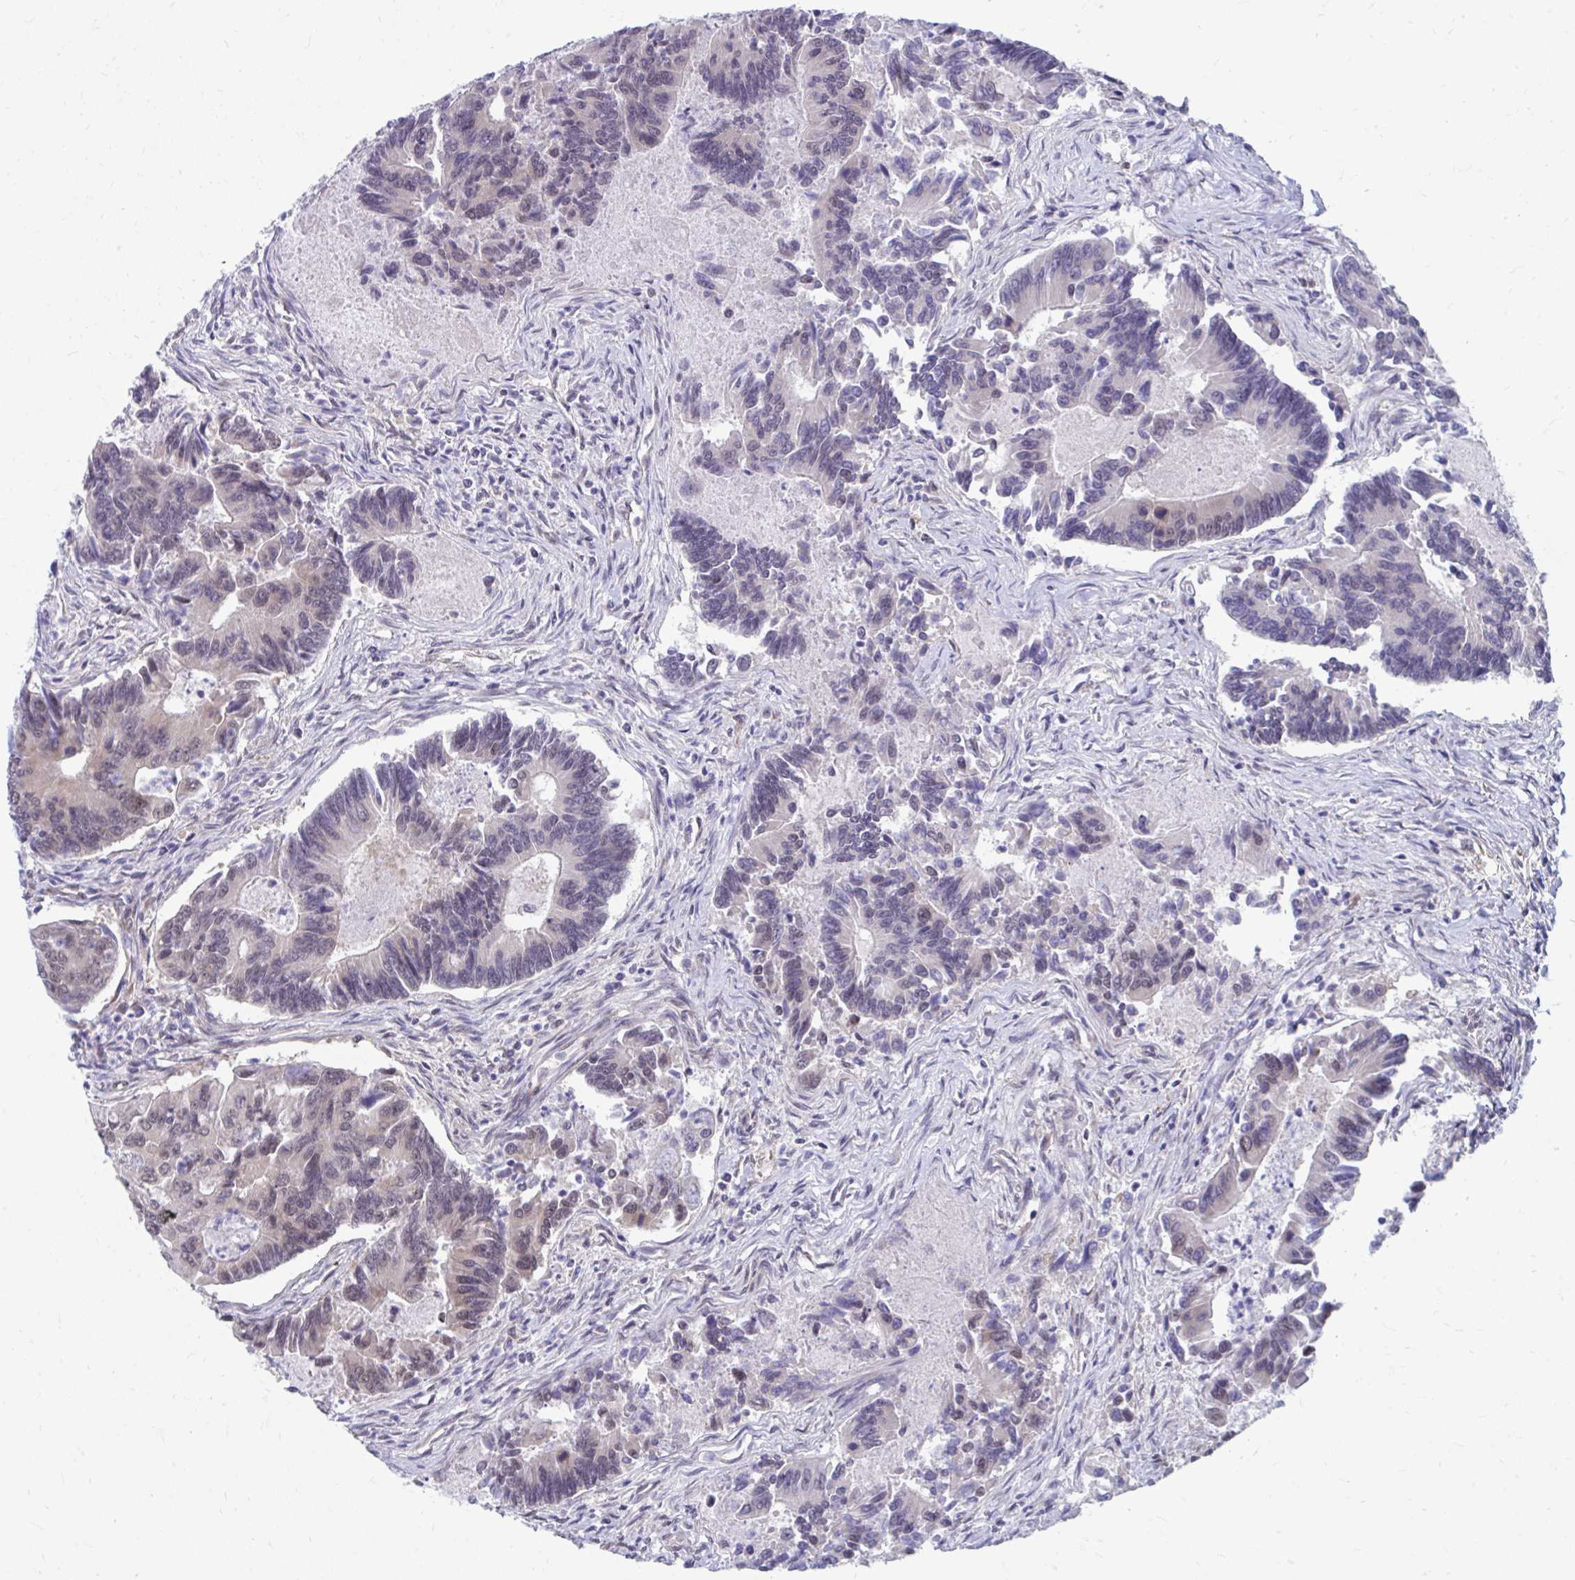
{"staining": {"intensity": "weak", "quantity": "<25%", "location": "nuclear"}, "tissue": "colorectal cancer", "cell_type": "Tumor cells", "image_type": "cancer", "snomed": [{"axis": "morphology", "description": "Adenocarcinoma, NOS"}, {"axis": "topography", "description": "Colon"}], "caption": "Immunohistochemistry micrograph of human adenocarcinoma (colorectal) stained for a protein (brown), which reveals no staining in tumor cells.", "gene": "SELENON", "patient": {"sex": "female", "age": 67}}